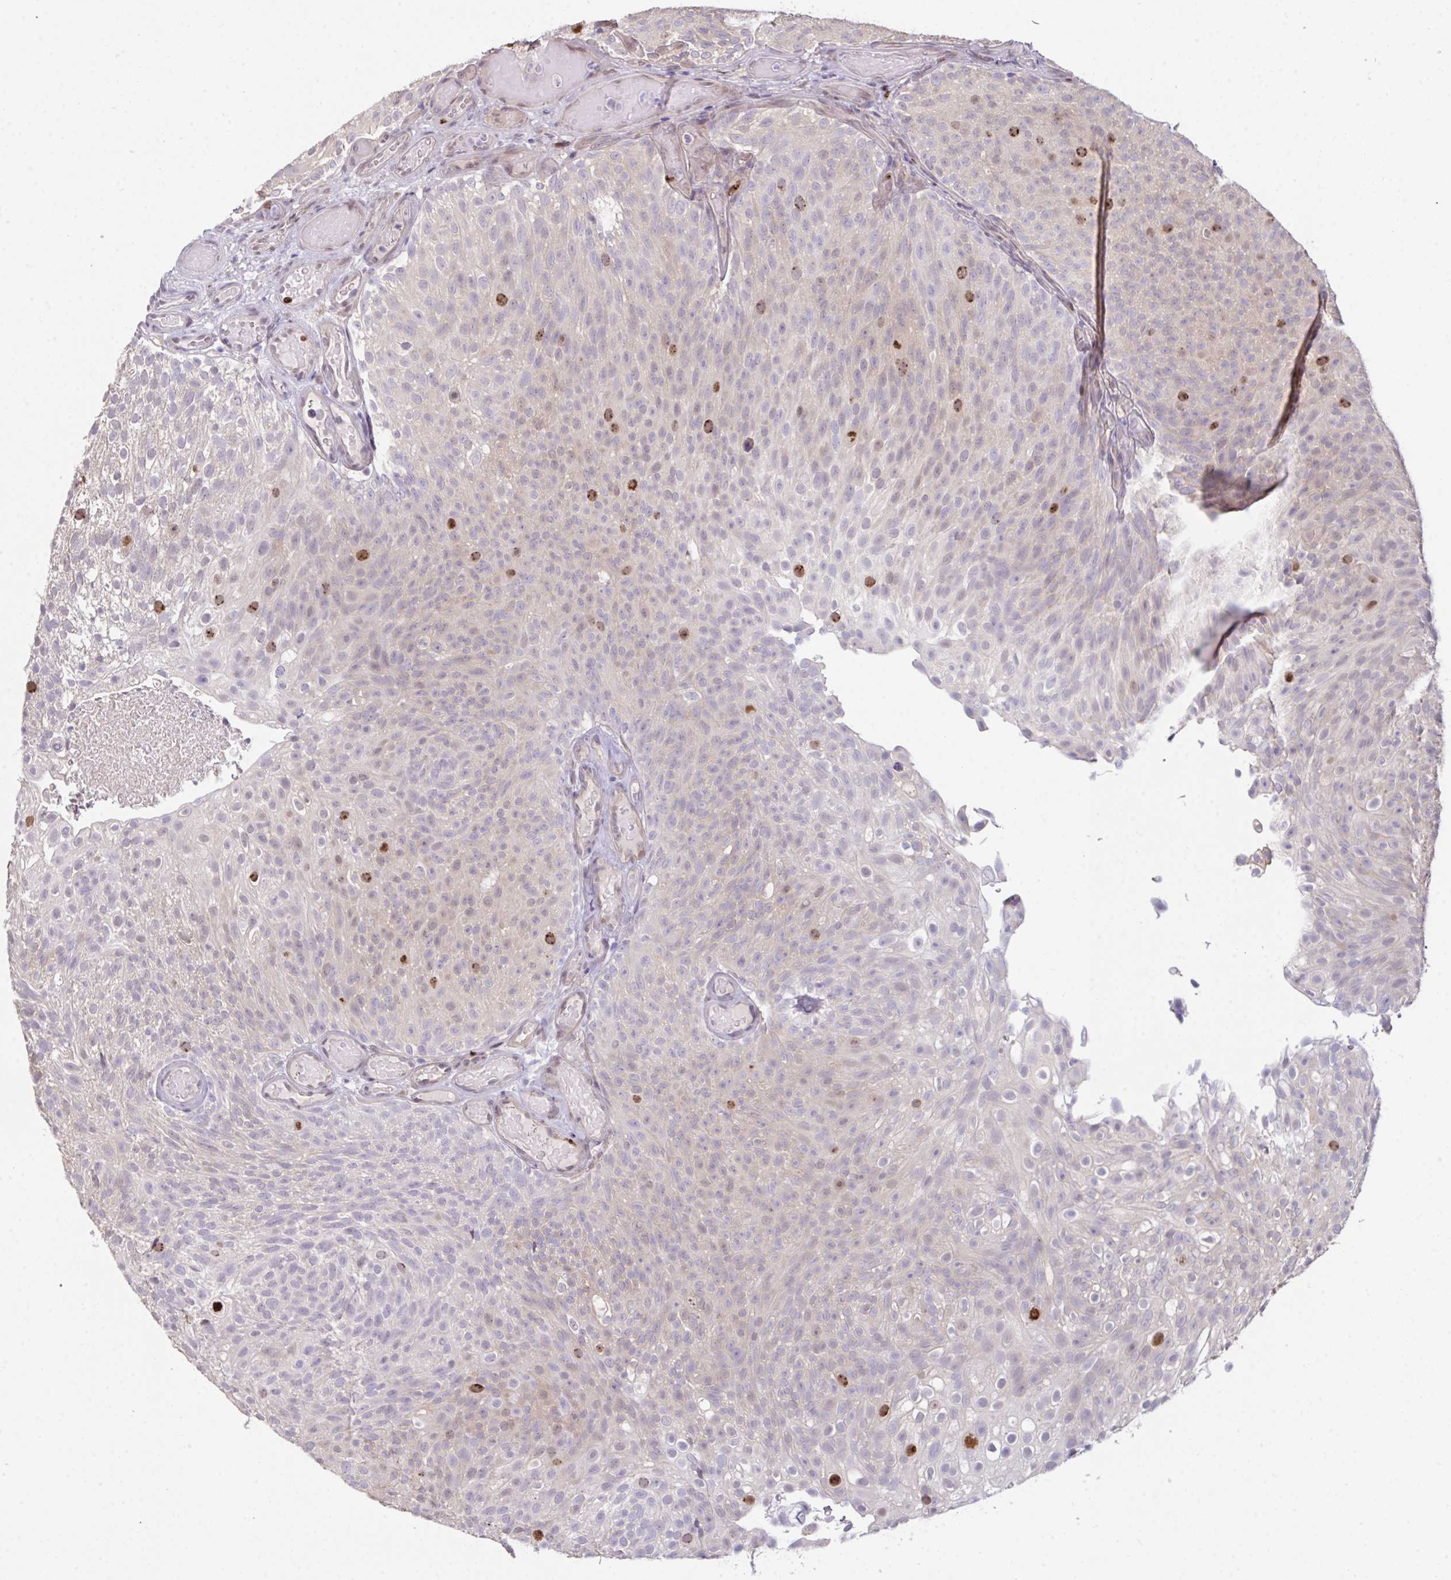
{"staining": {"intensity": "moderate", "quantity": "<25%", "location": "nuclear"}, "tissue": "urothelial cancer", "cell_type": "Tumor cells", "image_type": "cancer", "snomed": [{"axis": "morphology", "description": "Urothelial carcinoma, Low grade"}, {"axis": "topography", "description": "Urinary bladder"}], "caption": "A brown stain shows moderate nuclear expression of a protein in low-grade urothelial carcinoma tumor cells. The staining is performed using DAB brown chromogen to label protein expression. The nuclei are counter-stained blue using hematoxylin.", "gene": "SETD7", "patient": {"sex": "male", "age": 78}}